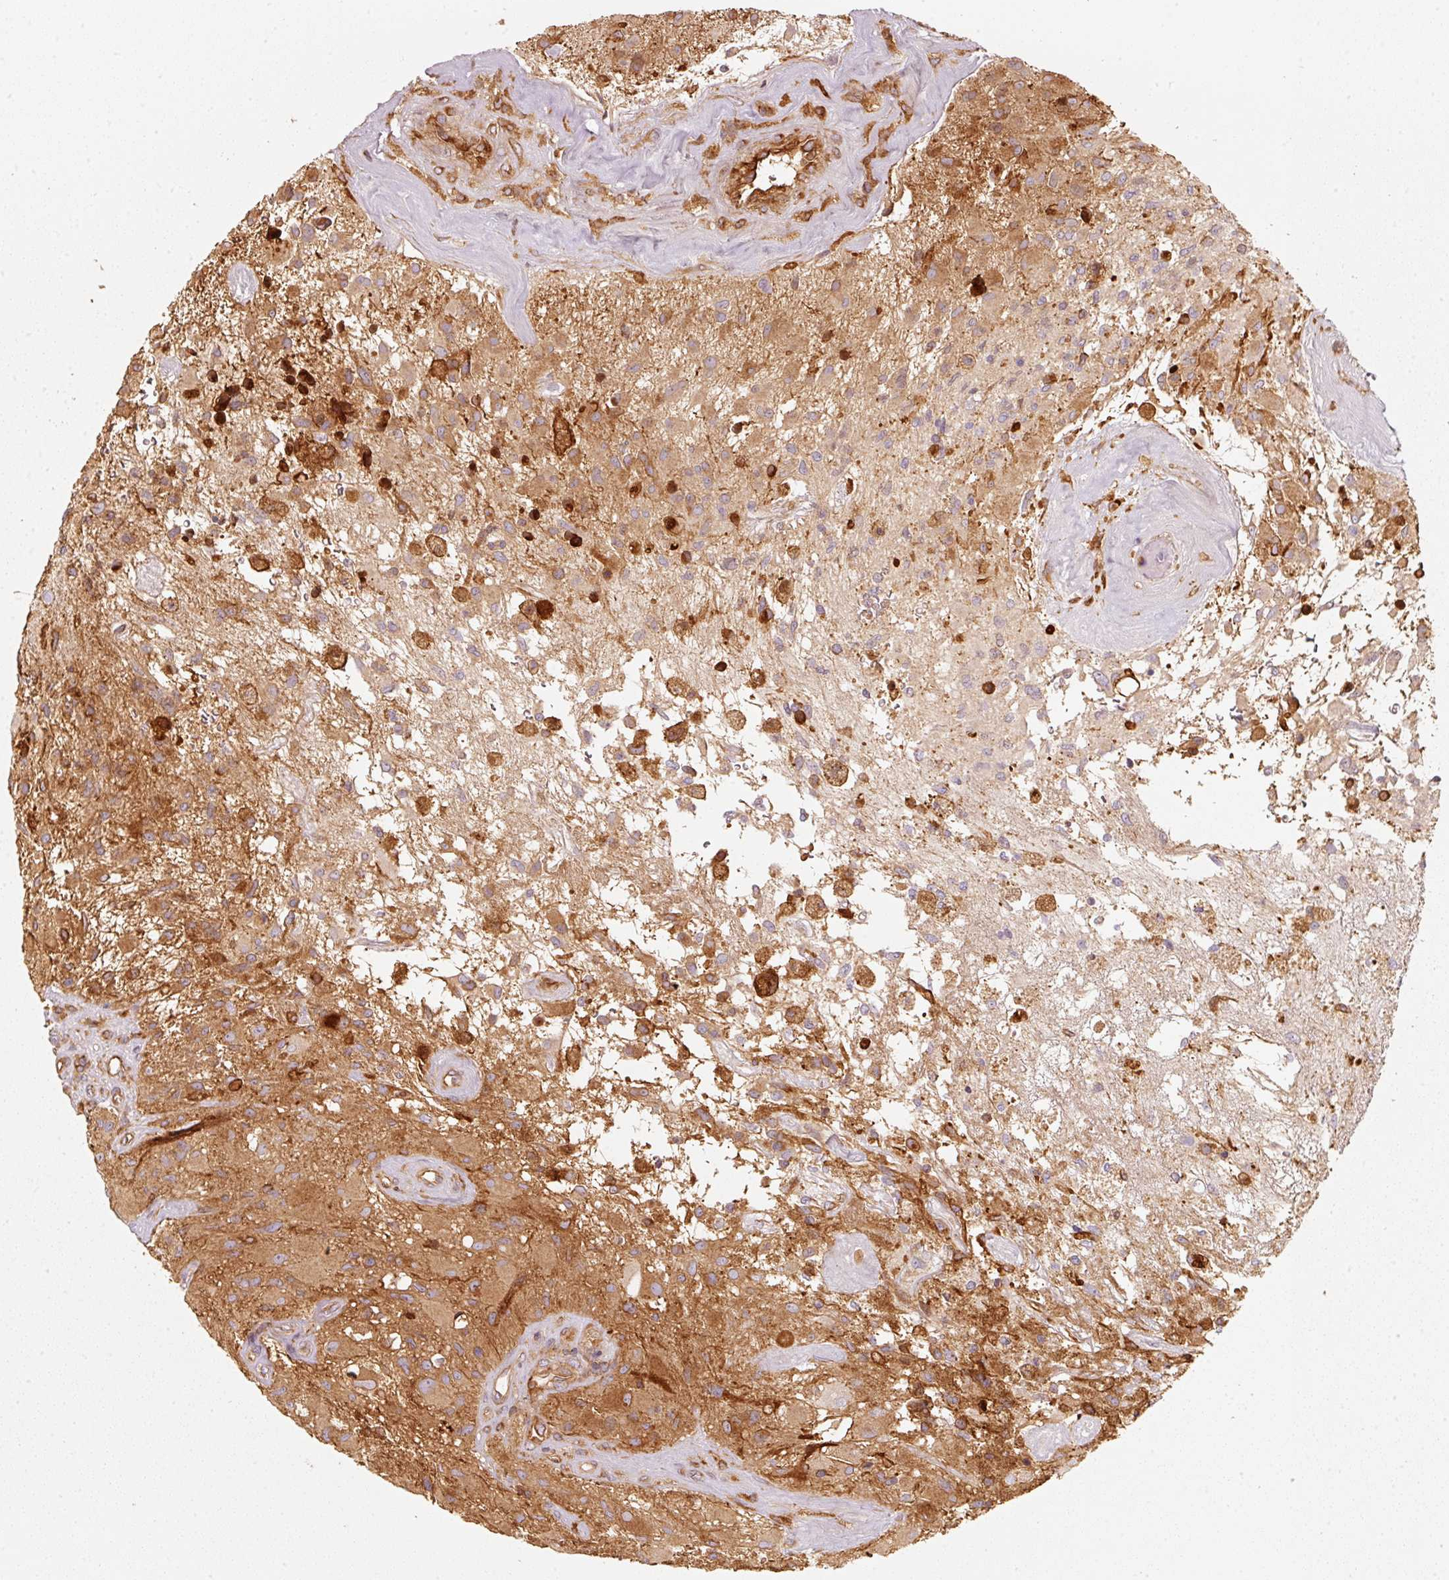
{"staining": {"intensity": "moderate", "quantity": "25%-75%", "location": "cytoplasmic/membranous"}, "tissue": "glioma", "cell_type": "Tumor cells", "image_type": "cancer", "snomed": [{"axis": "morphology", "description": "Glioma, malignant, High grade"}, {"axis": "topography", "description": "Brain"}], "caption": "Immunohistochemical staining of human malignant glioma (high-grade) displays medium levels of moderate cytoplasmic/membranous positivity in about 25%-75% of tumor cells.", "gene": "IQGAP2", "patient": {"sex": "female", "age": 67}}